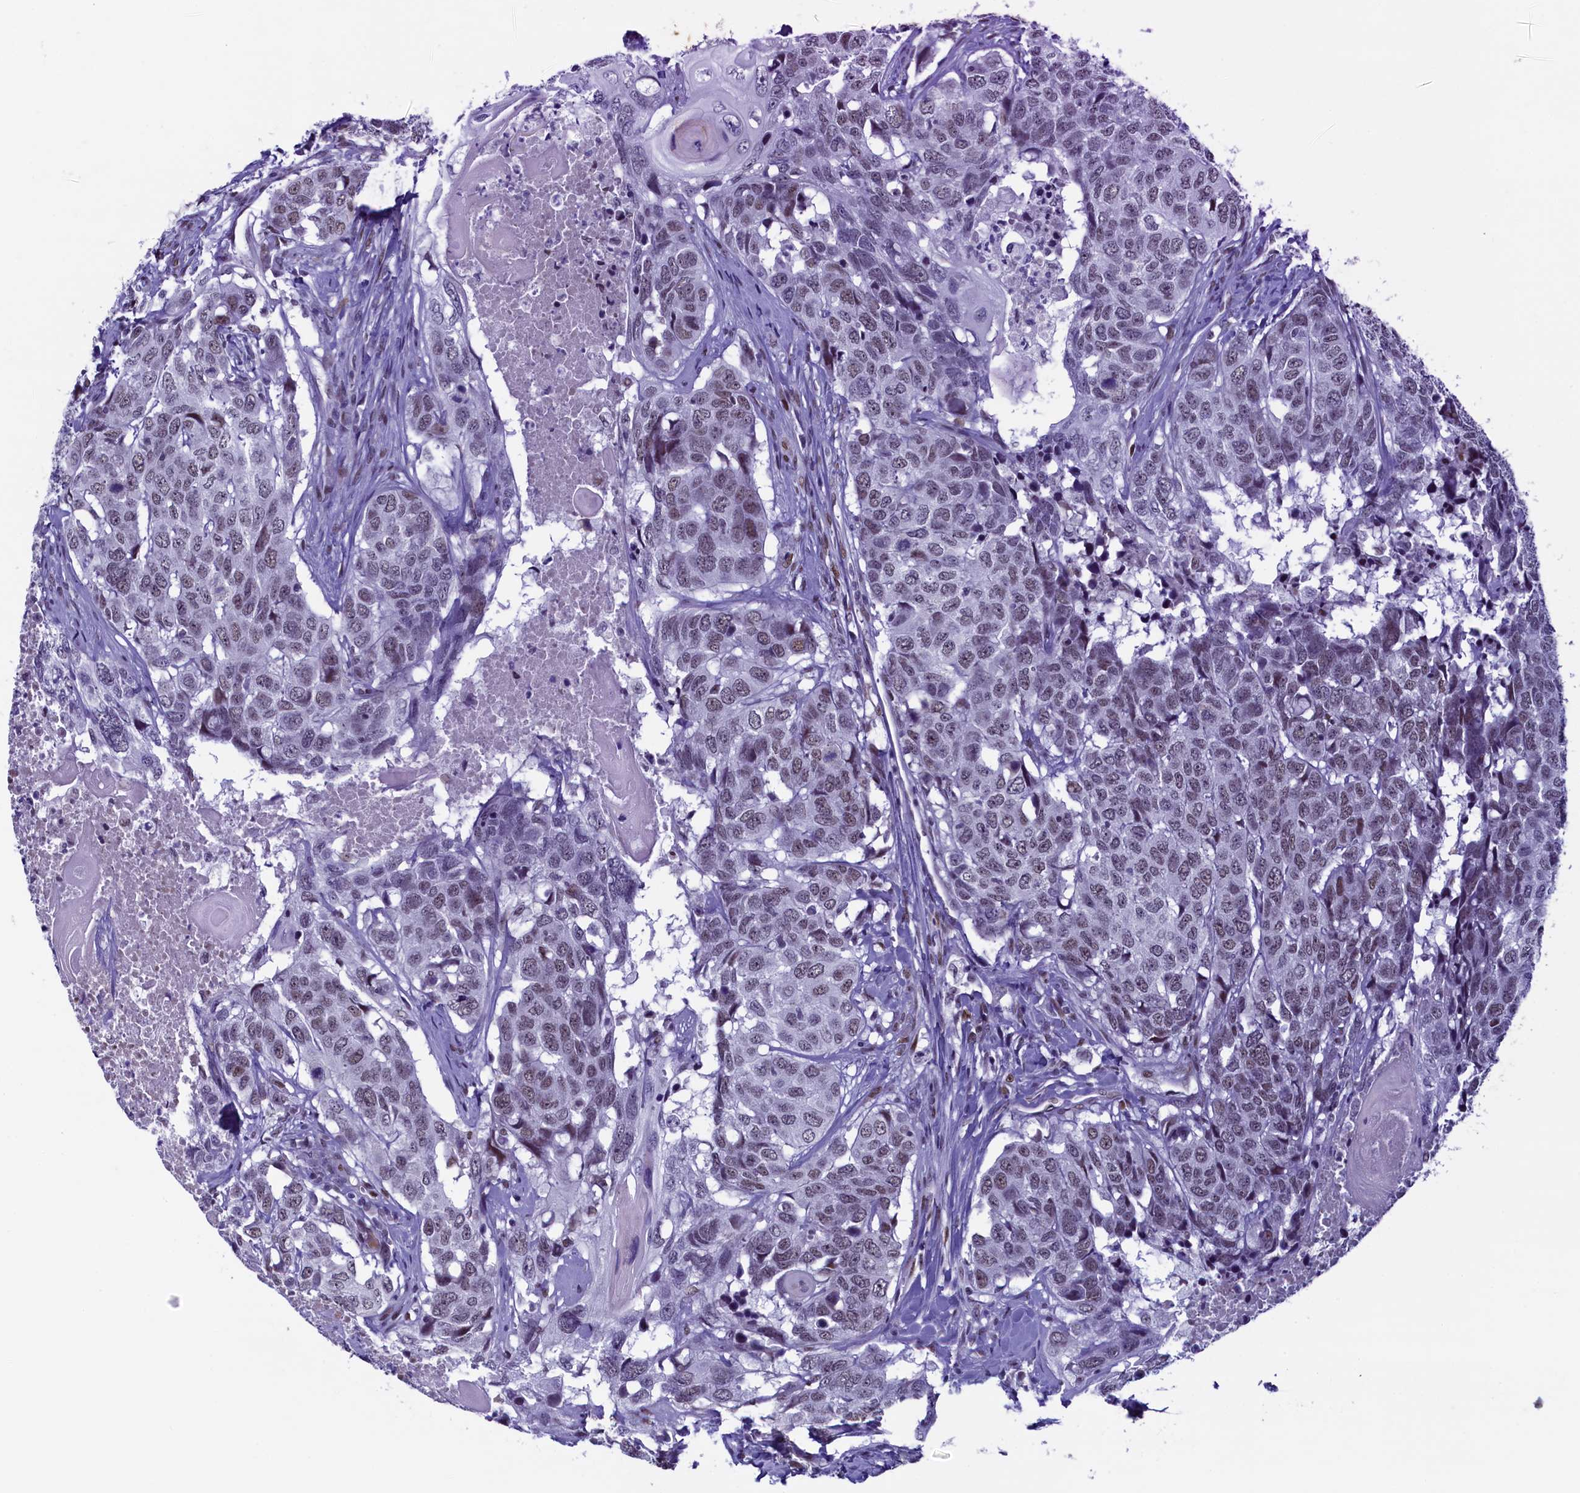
{"staining": {"intensity": "weak", "quantity": ">75%", "location": "nuclear"}, "tissue": "head and neck cancer", "cell_type": "Tumor cells", "image_type": "cancer", "snomed": [{"axis": "morphology", "description": "Squamous cell carcinoma, NOS"}, {"axis": "topography", "description": "Head-Neck"}], "caption": "Immunohistochemistry (IHC) (DAB) staining of human head and neck cancer reveals weak nuclear protein staining in about >75% of tumor cells. (DAB (3,3'-diaminobenzidine) IHC with brightfield microscopy, high magnification).", "gene": "SUGP2", "patient": {"sex": "male", "age": 66}}